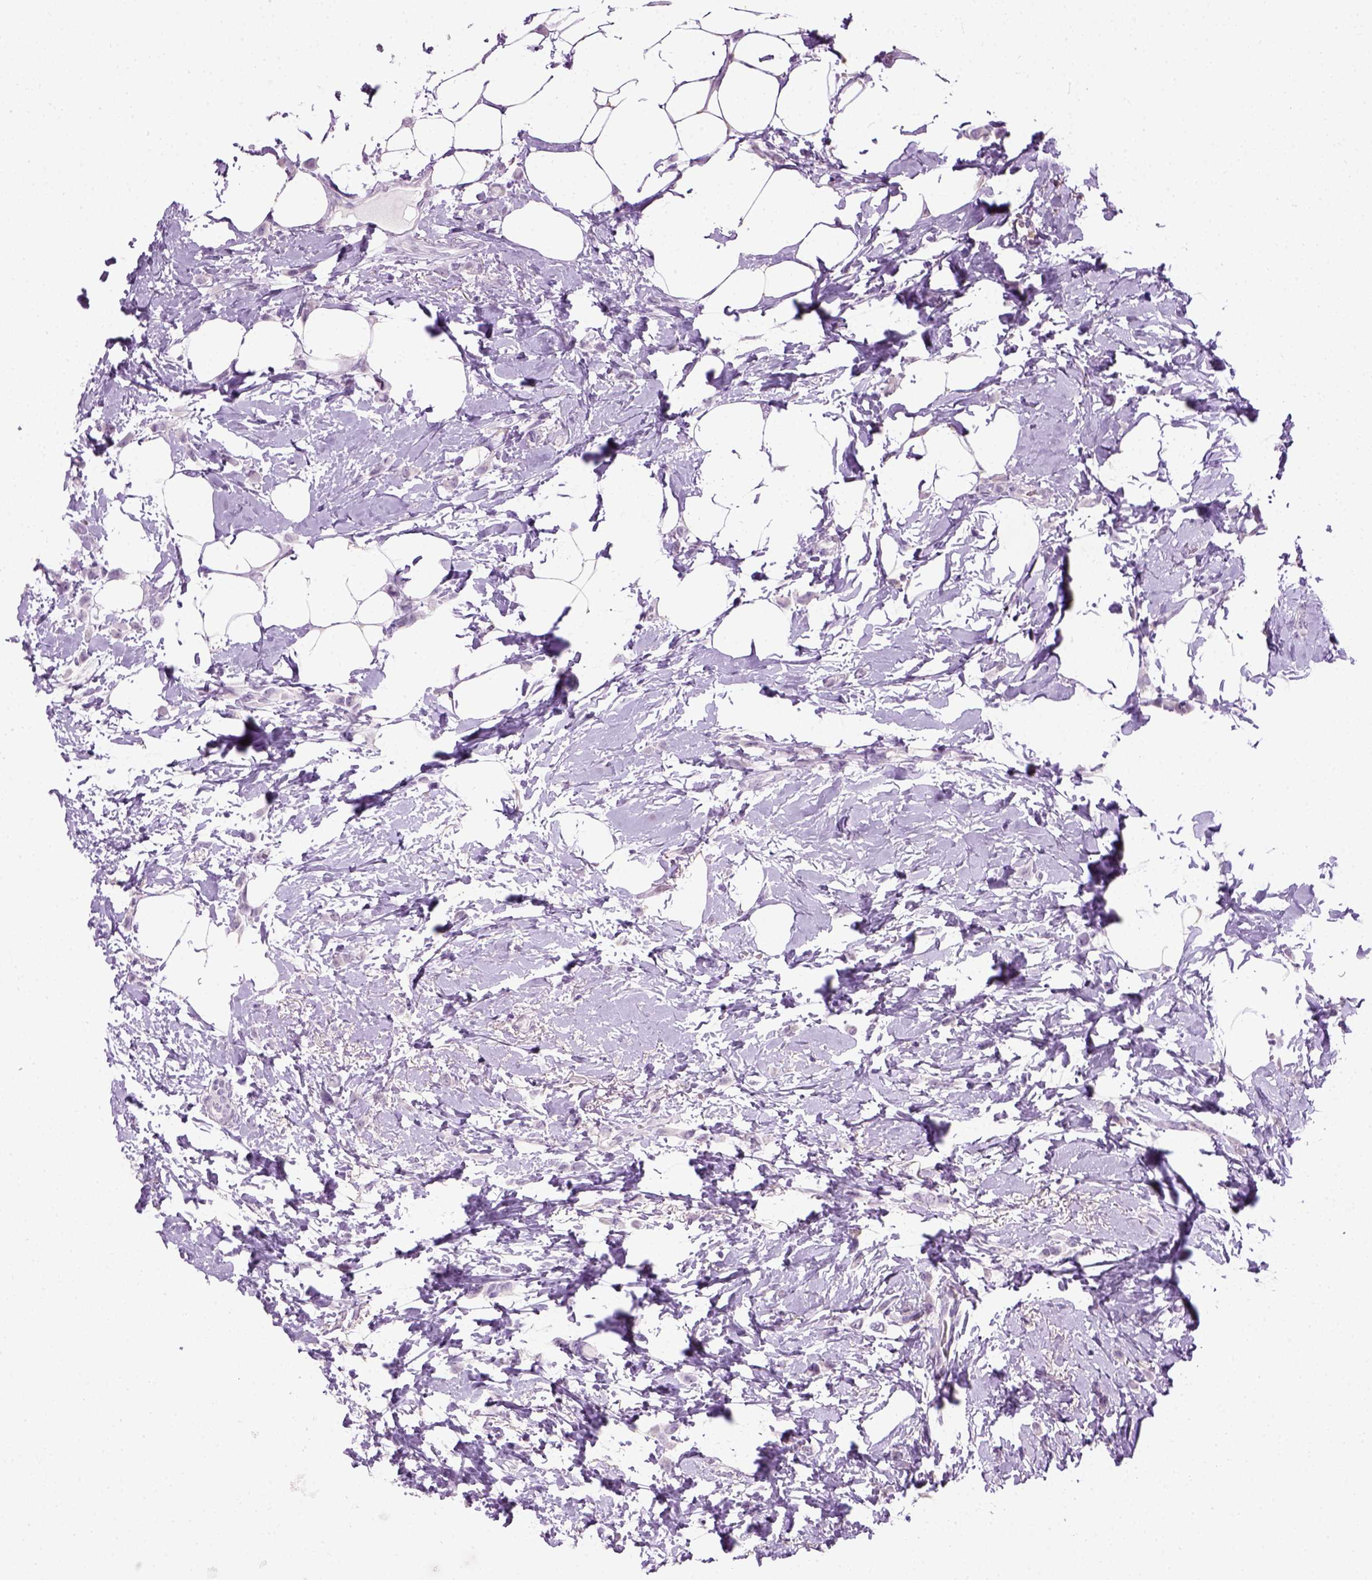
{"staining": {"intensity": "negative", "quantity": "none", "location": "none"}, "tissue": "breast cancer", "cell_type": "Tumor cells", "image_type": "cancer", "snomed": [{"axis": "morphology", "description": "Lobular carcinoma"}, {"axis": "topography", "description": "Breast"}], "caption": "High magnification brightfield microscopy of lobular carcinoma (breast) stained with DAB (3,3'-diaminobenzidine) (brown) and counterstained with hematoxylin (blue): tumor cells show no significant positivity.", "gene": "GABRB2", "patient": {"sex": "female", "age": 66}}